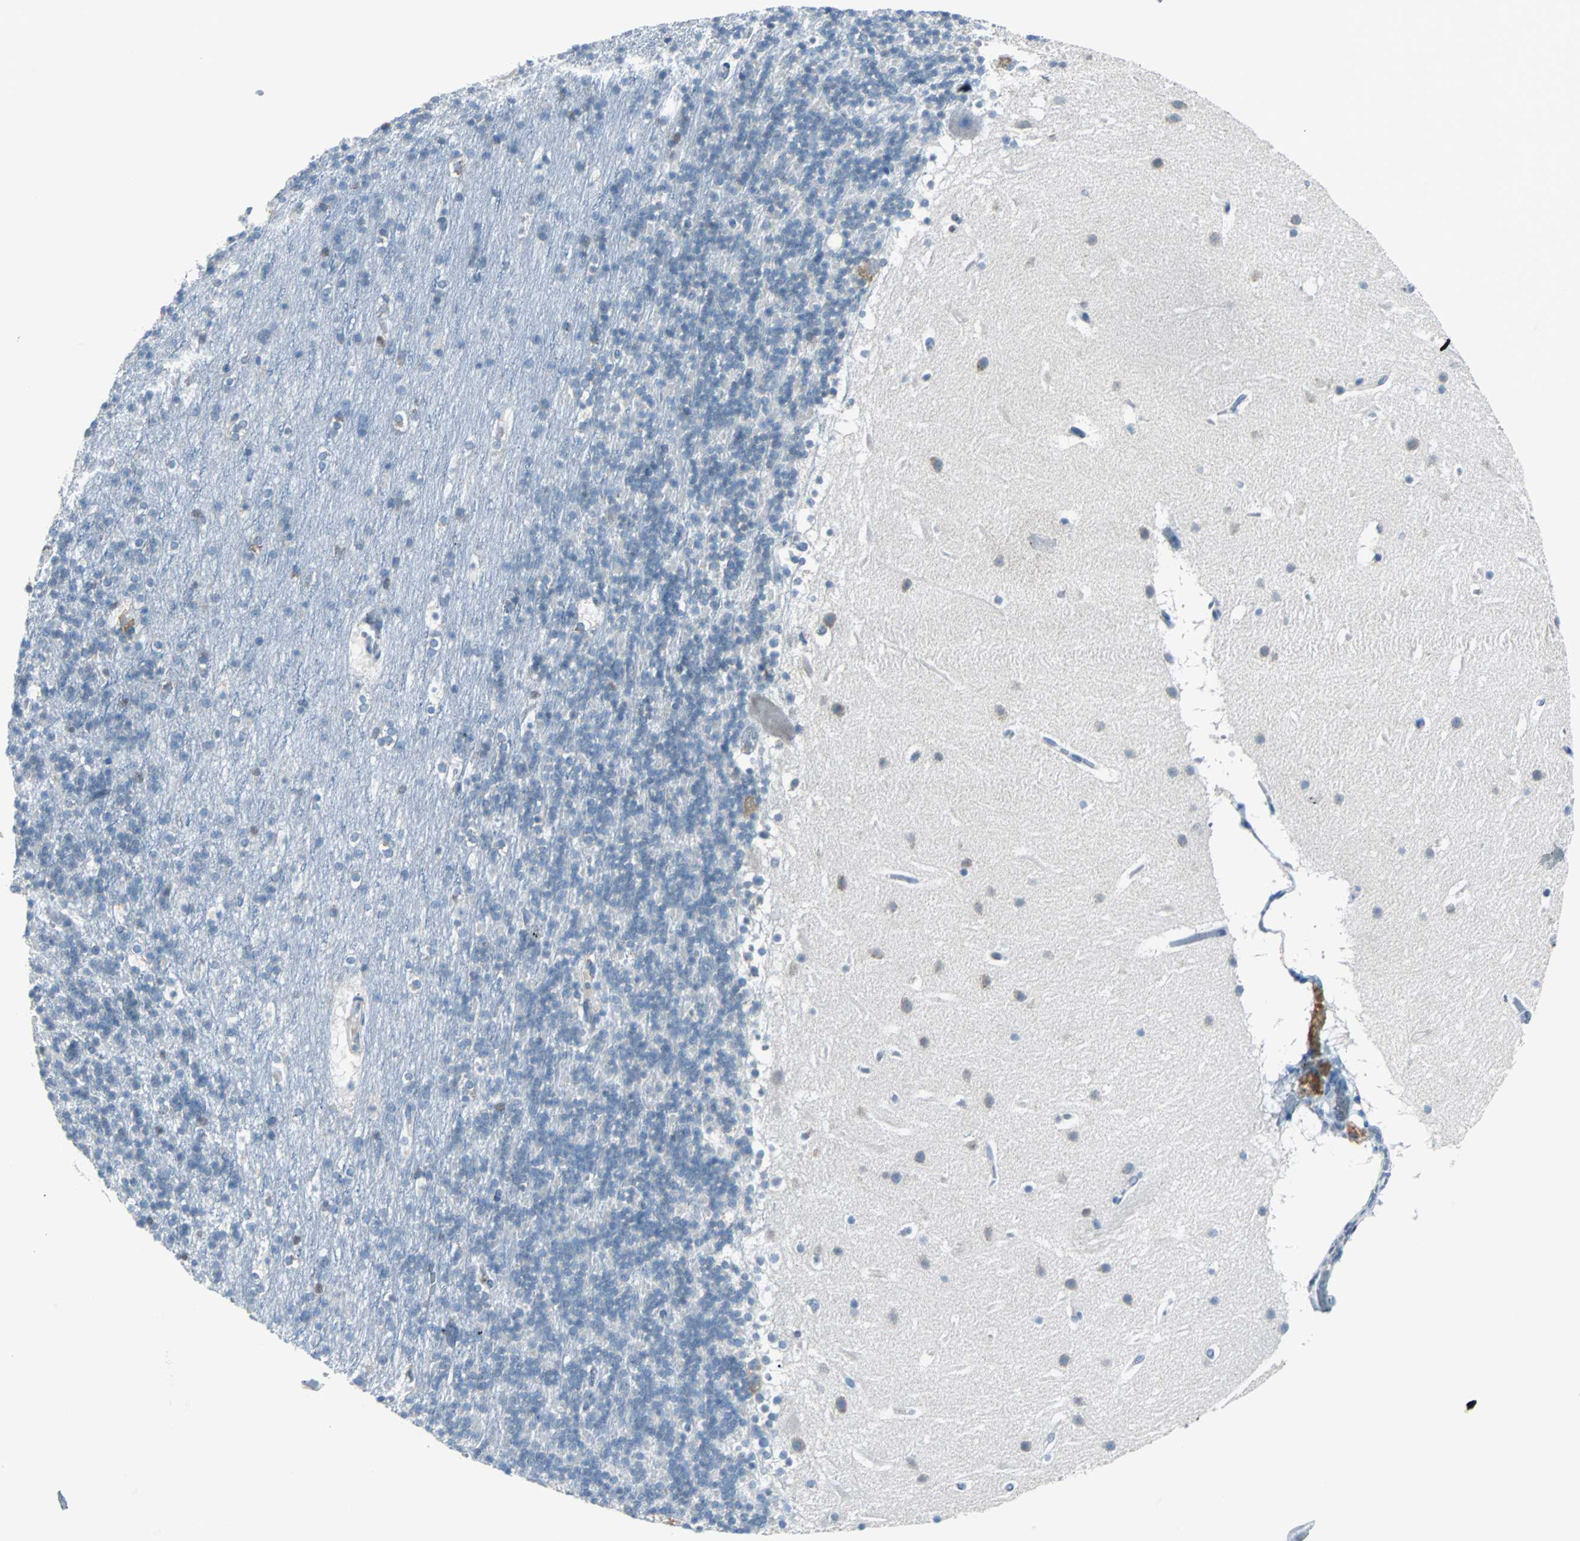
{"staining": {"intensity": "negative", "quantity": "none", "location": "none"}, "tissue": "cerebellum", "cell_type": "Cells in granular layer", "image_type": "normal", "snomed": [{"axis": "morphology", "description": "Normal tissue, NOS"}, {"axis": "topography", "description": "Cerebellum"}], "caption": "DAB (3,3'-diaminobenzidine) immunohistochemical staining of normal cerebellum exhibits no significant positivity in cells in granular layer.", "gene": "PDIA4", "patient": {"sex": "male", "age": 45}}